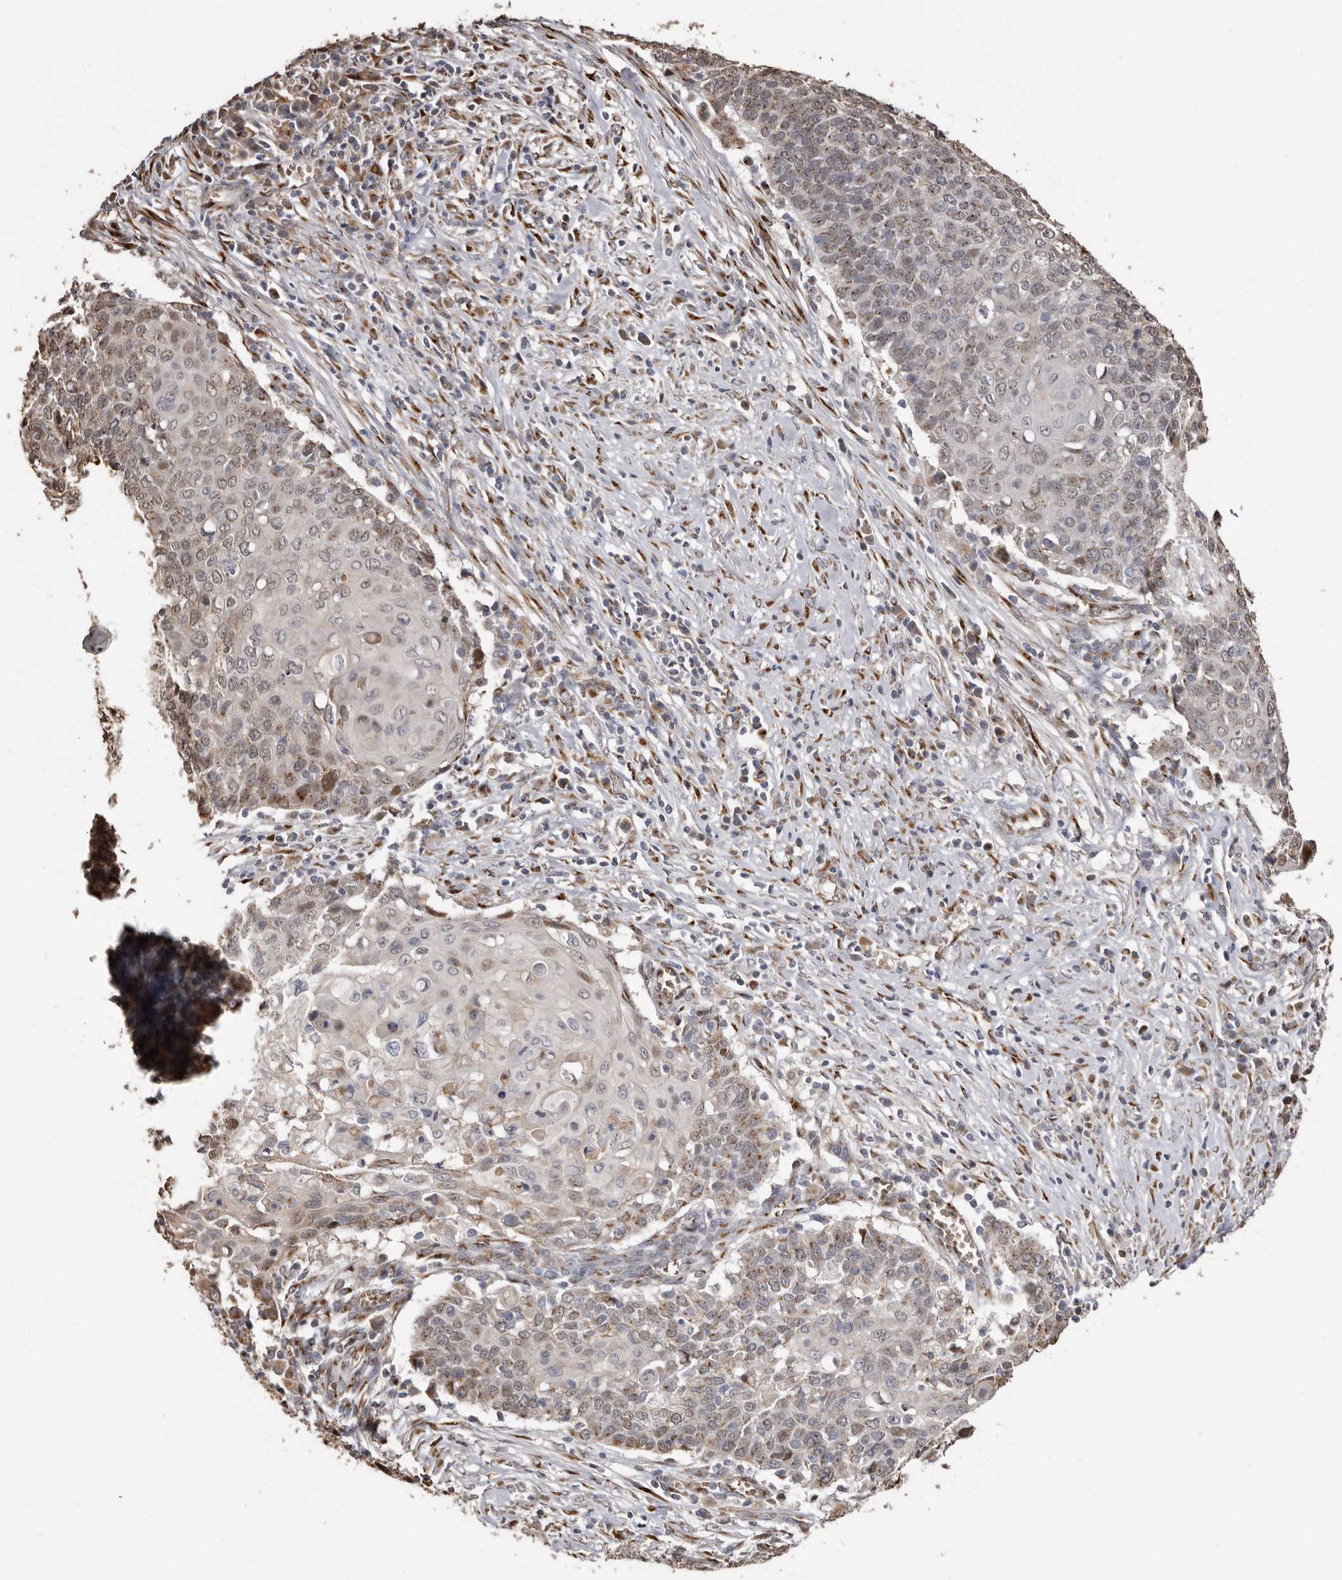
{"staining": {"intensity": "moderate", "quantity": "25%-75%", "location": "cytoplasmic/membranous,nuclear"}, "tissue": "cervical cancer", "cell_type": "Tumor cells", "image_type": "cancer", "snomed": [{"axis": "morphology", "description": "Squamous cell carcinoma, NOS"}, {"axis": "topography", "description": "Cervix"}], "caption": "Protein expression by immunohistochemistry (IHC) demonstrates moderate cytoplasmic/membranous and nuclear staining in about 25%-75% of tumor cells in cervical cancer (squamous cell carcinoma). The protein of interest is shown in brown color, while the nuclei are stained blue.", "gene": "ENTREP1", "patient": {"sex": "female", "age": 39}}